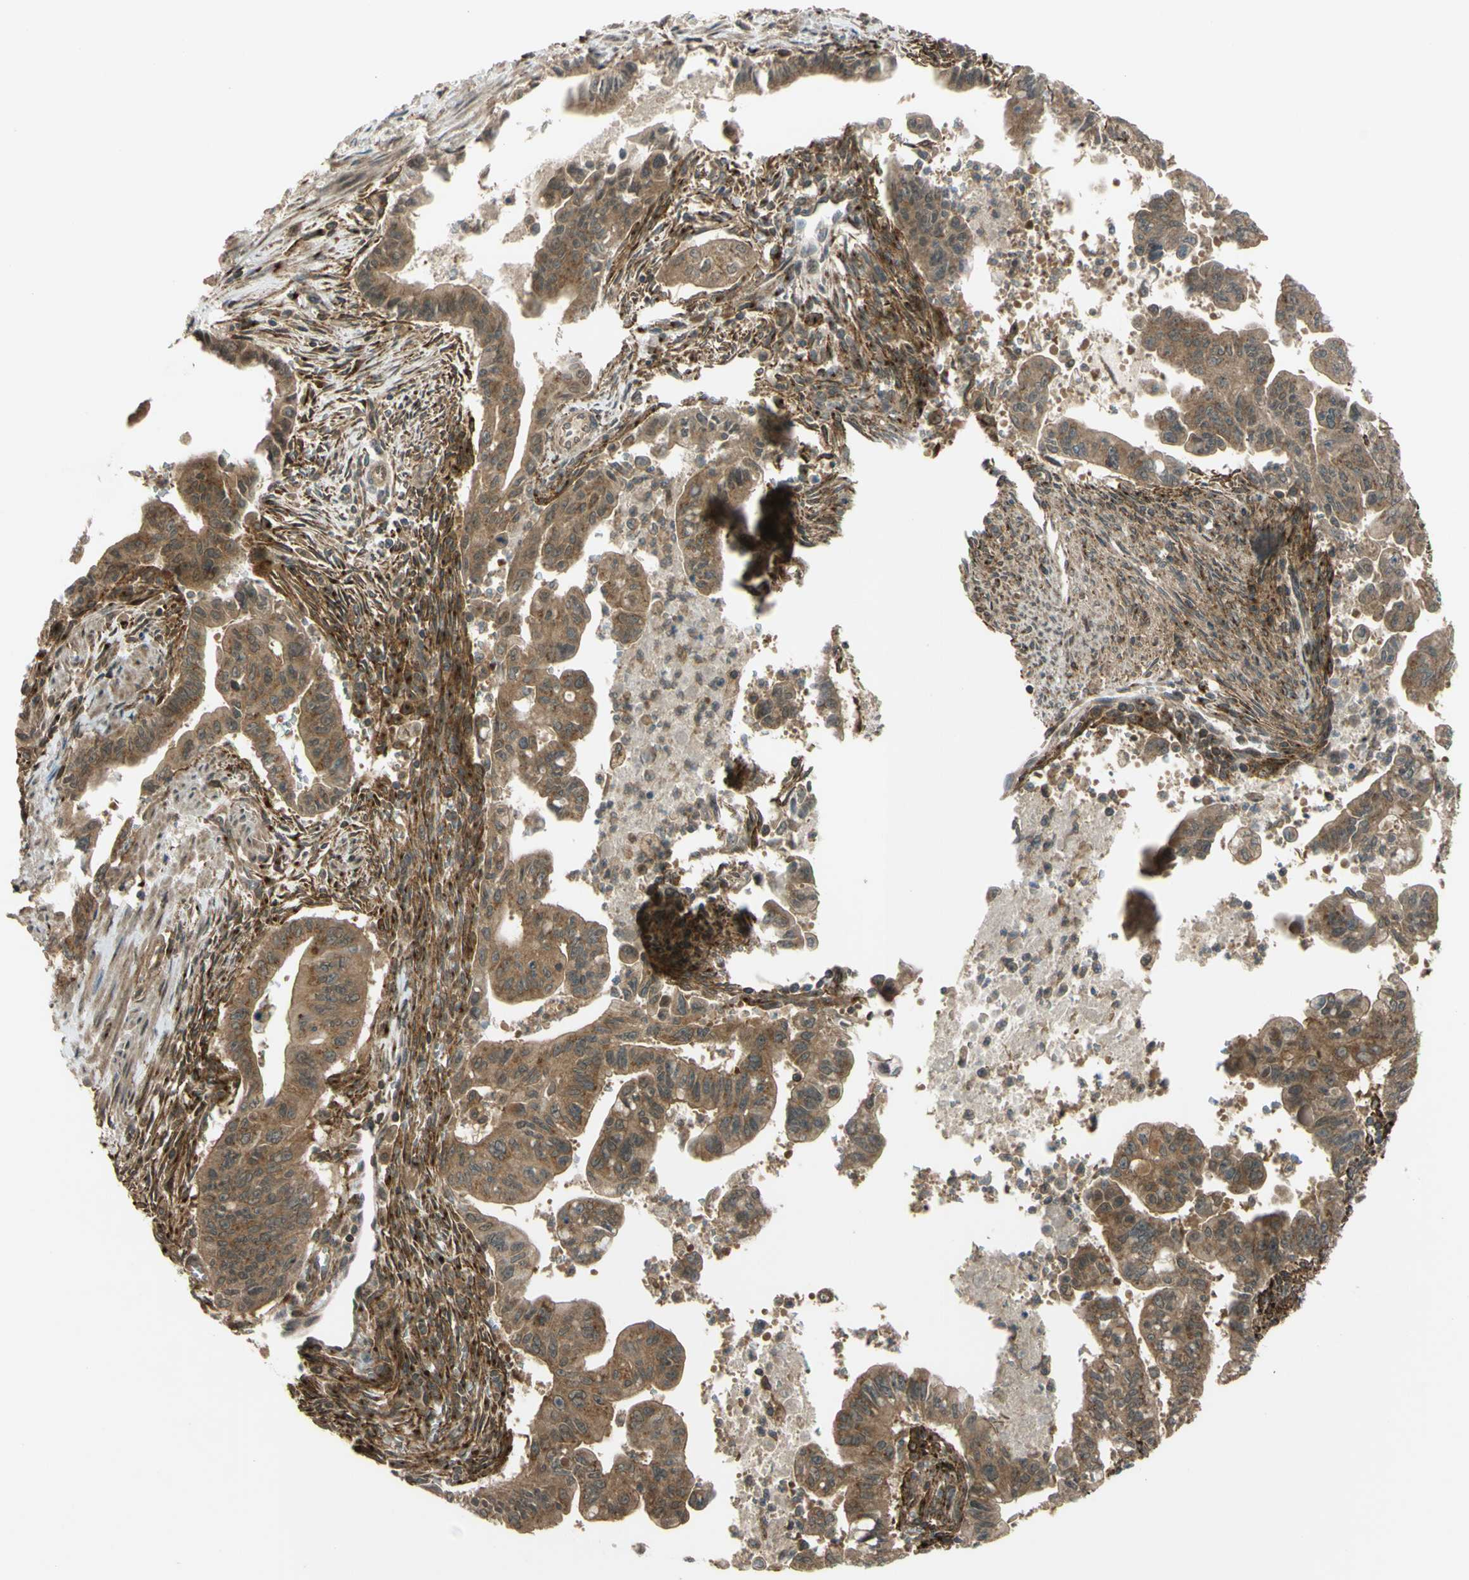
{"staining": {"intensity": "moderate", "quantity": "25%-75%", "location": "cytoplasmic/membranous,nuclear"}, "tissue": "pancreatic cancer", "cell_type": "Tumor cells", "image_type": "cancer", "snomed": [{"axis": "morphology", "description": "Adenocarcinoma, NOS"}, {"axis": "topography", "description": "Pancreas"}], "caption": "A histopathology image showing moderate cytoplasmic/membranous and nuclear staining in approximately 25%-75% of tumor cells in adenocarcinoma (pancreatic), as visualized by brown immunohistochemical staining.", "gene": "FLII", "patient": {"sex": "male", "age": 70}}